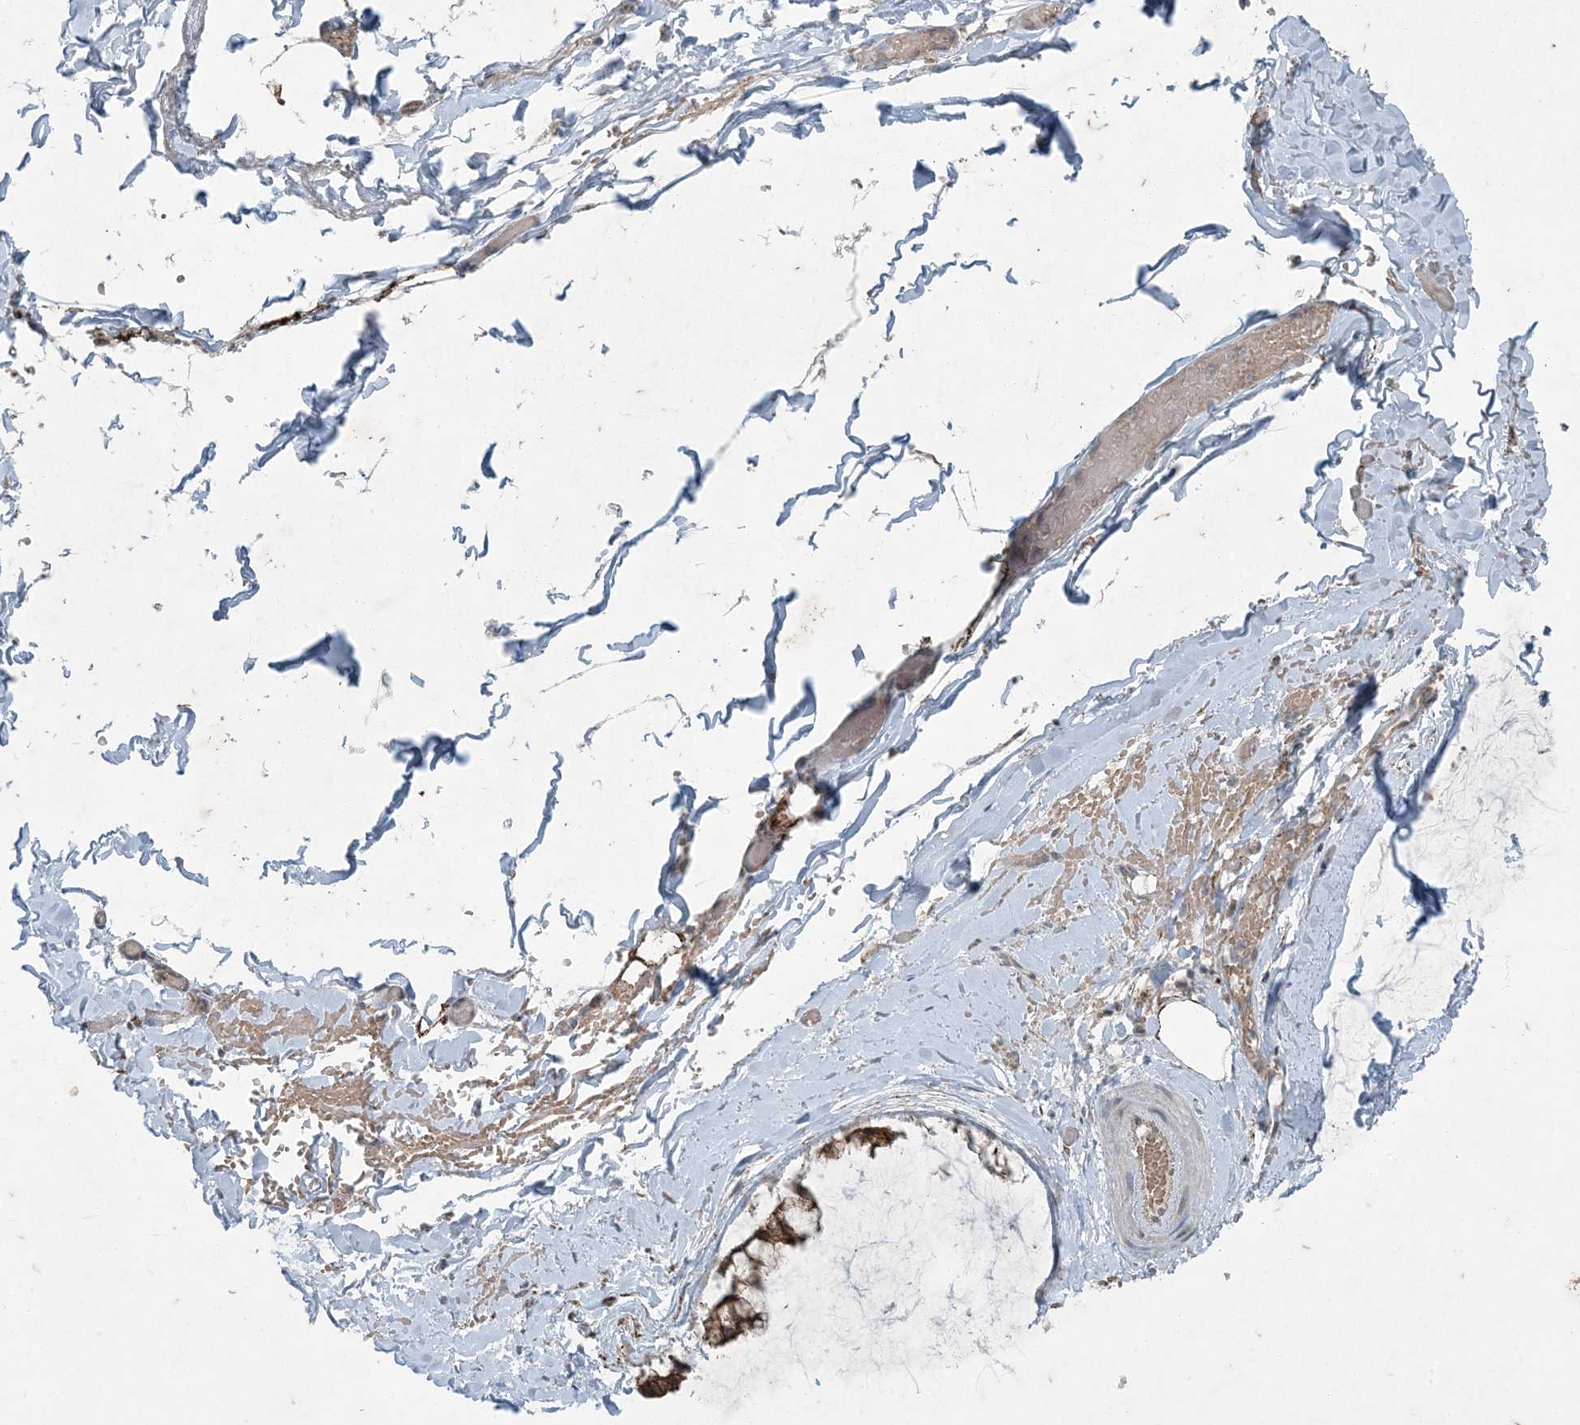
{"staining": {"intensity": "moderate", "quantity": ">75%", "location": "cytoplasmic/membranous"}, "tissue": "ovarian cancer", "cell_type": "Tumor cells", "image_type": "cancer", "snomed": [{"axis": "morphology", "description": "Cystadenocarcinoma, mucinous, NOS"}, {"axis": "topography", "description": "Ovary"}], "caption": "Ovarian mucinous cystadenocarcinoma stained with immunohistochemistry (IHC) exhibits moderate cytoplasmic/membranous staining in about >75% of tumor cells. (brown staining indicates protein expression, while blue staining denotes nuclei).", "gene": "PC", "patient": {"sex": "female", "age": 39}}